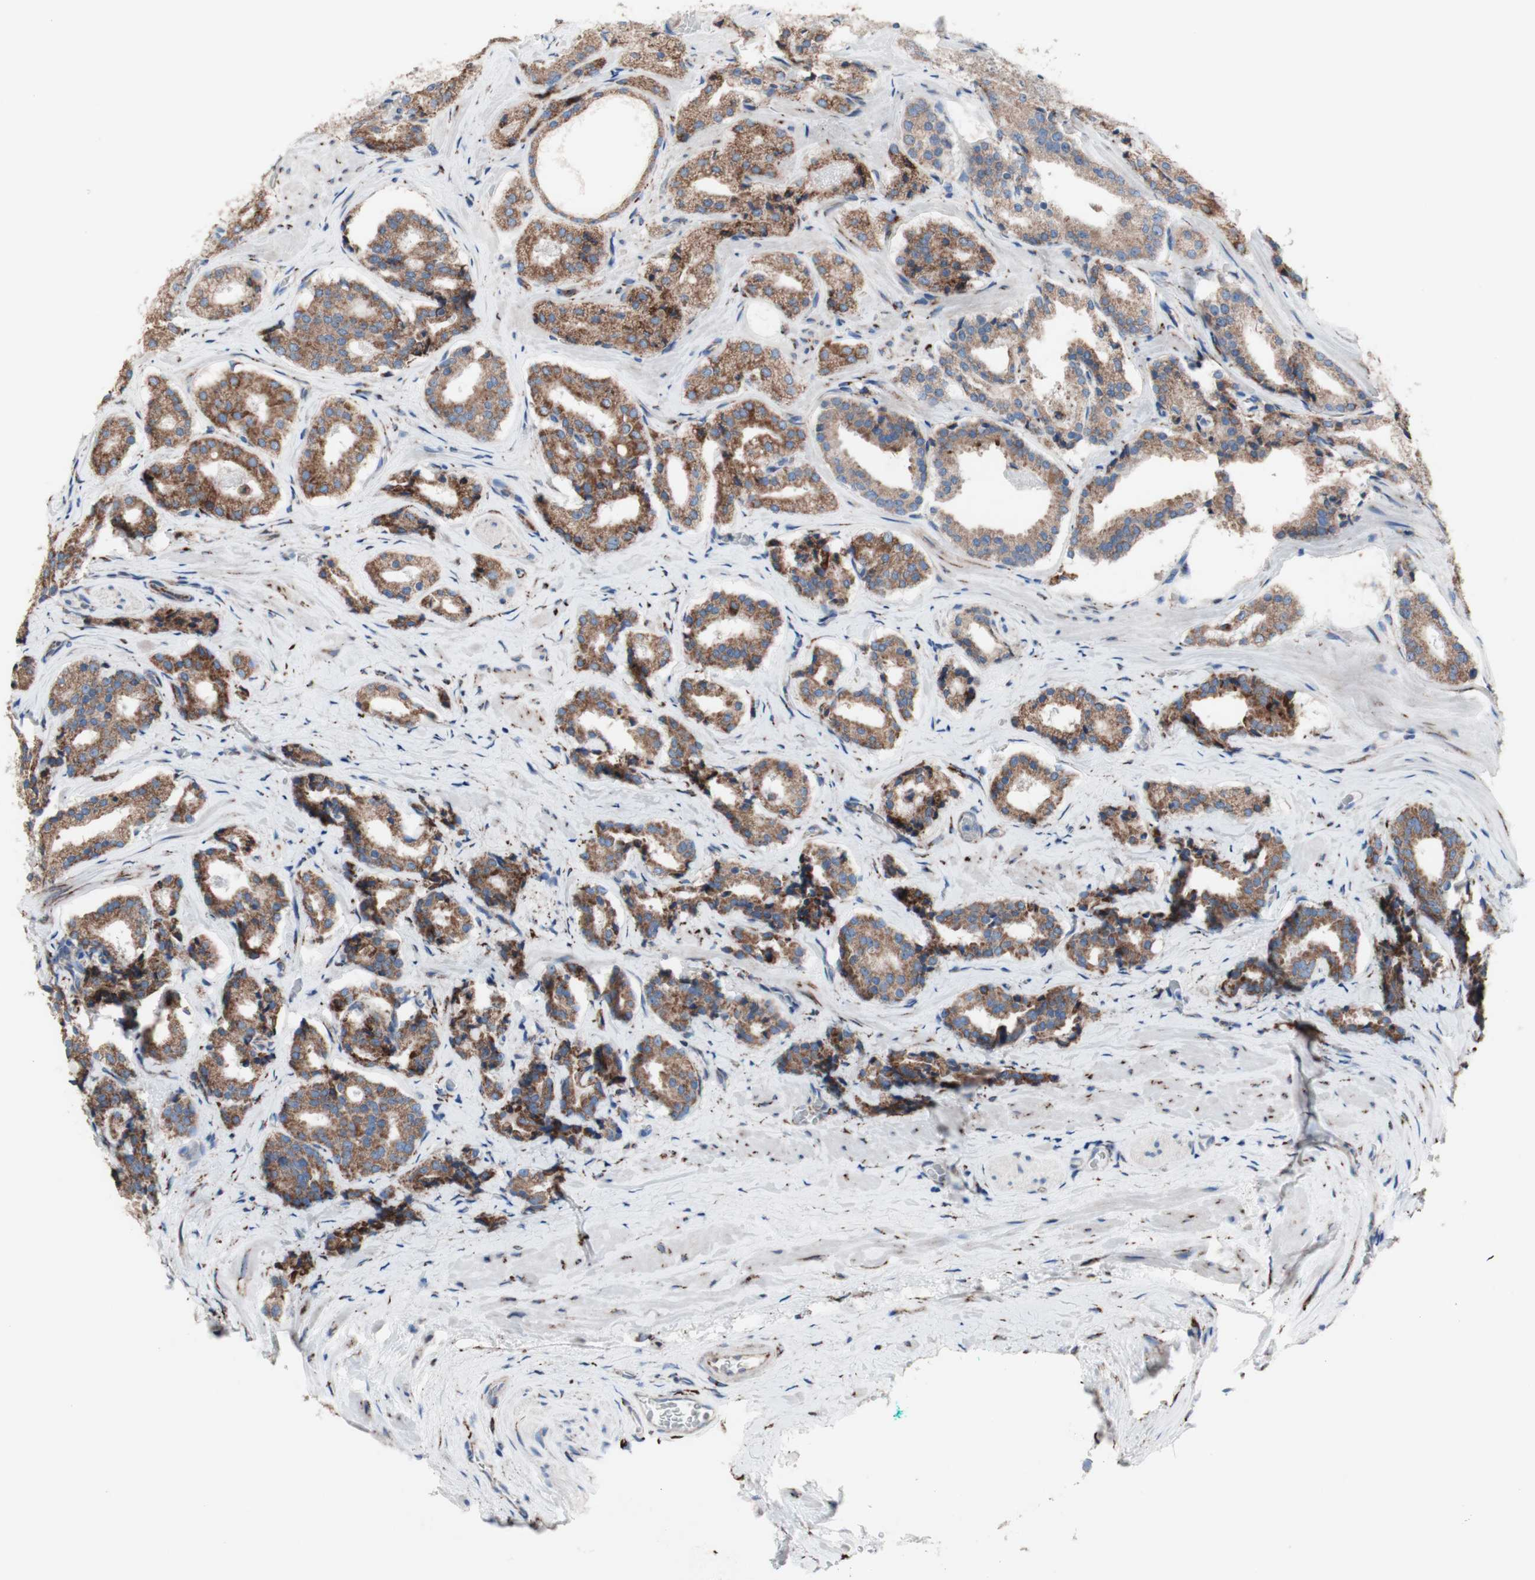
{"staining": {"intensity": "moderate", "quantity": ">75%", "location": "cytoplasmic/membranous"}, "tissue": "prostate cancer", "cell_type": "Tumor cells", "image_type": "cancer", "snomed": [{"axis": "morphology", "description": "Adenocarcinoma, High grade"}, {"axis": "topography", "description": "Prostate"}], "caption": "A brown stain highlights moderate cytoplasmic/membranous staining of a protein in human prostate cancer tumor cells. (Brightfield microscopy of DAB IHC at high magnification).", "gene": "AGPAT5", "patient": {"sex": "male", "age": 60}}